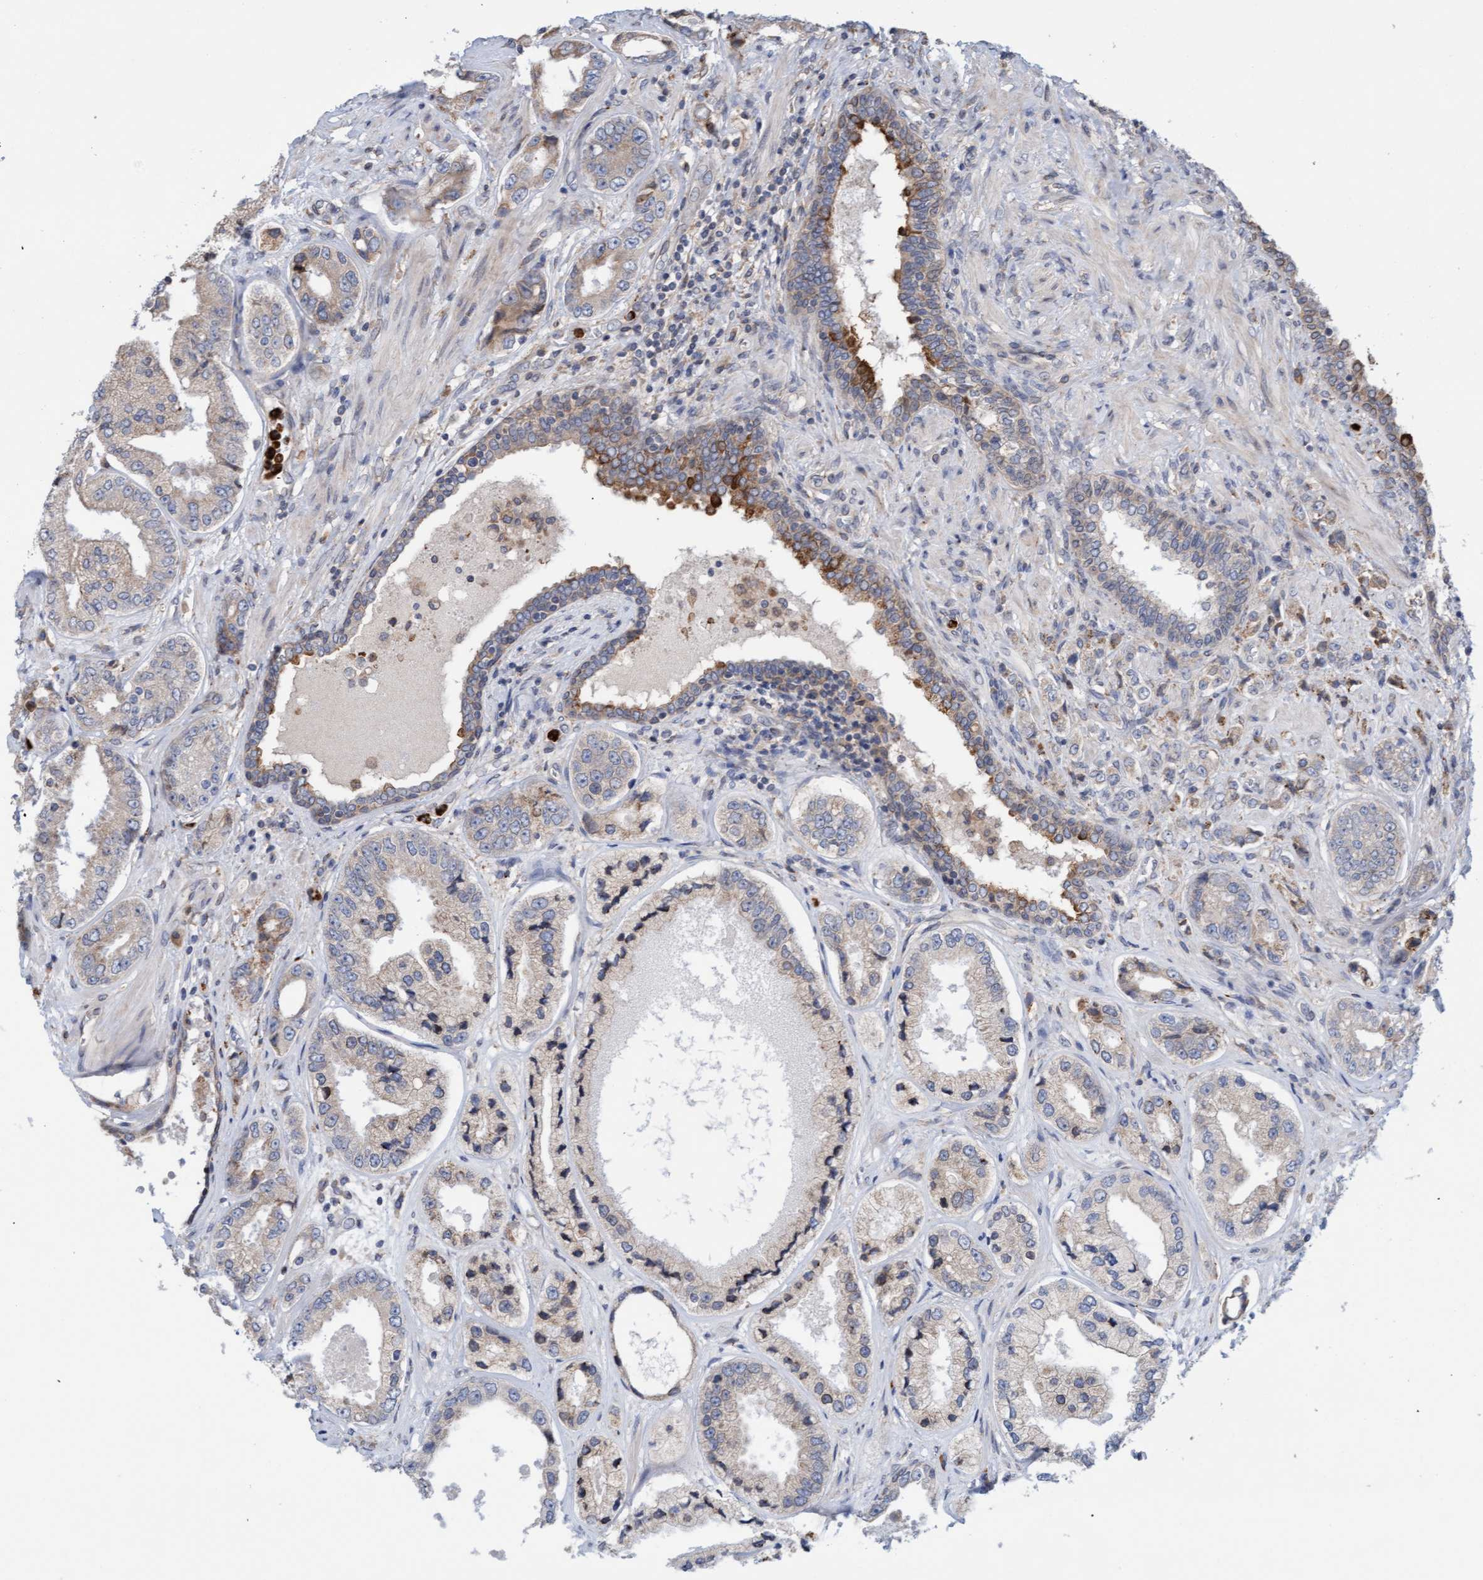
{"staining": {"intensity": "weak", "quantity": "25%-75%", "location": "cytoplasmic/membranous"}, "tissue": "prostate cancer", "cell_type": "Tumor cells", "image_type": "cancer", "snomed": [{"axis": "morphology", "description": "Adenocarcinoma, High grade"}, {"axis": "topography", "description": "Prostate"}], "caption": "Weak cytoplasmic/membranous protein positivity is identified in approximately 25%-75% of tumor cells in high-grade adenocarcinoma (prostate). The staining was performed using DAB, with brown indicating positive protein expression. Nuclei are stained blue with hematoxylin.", "gene": "MMP8", "patient": {"sex": "male", "age": 61}}